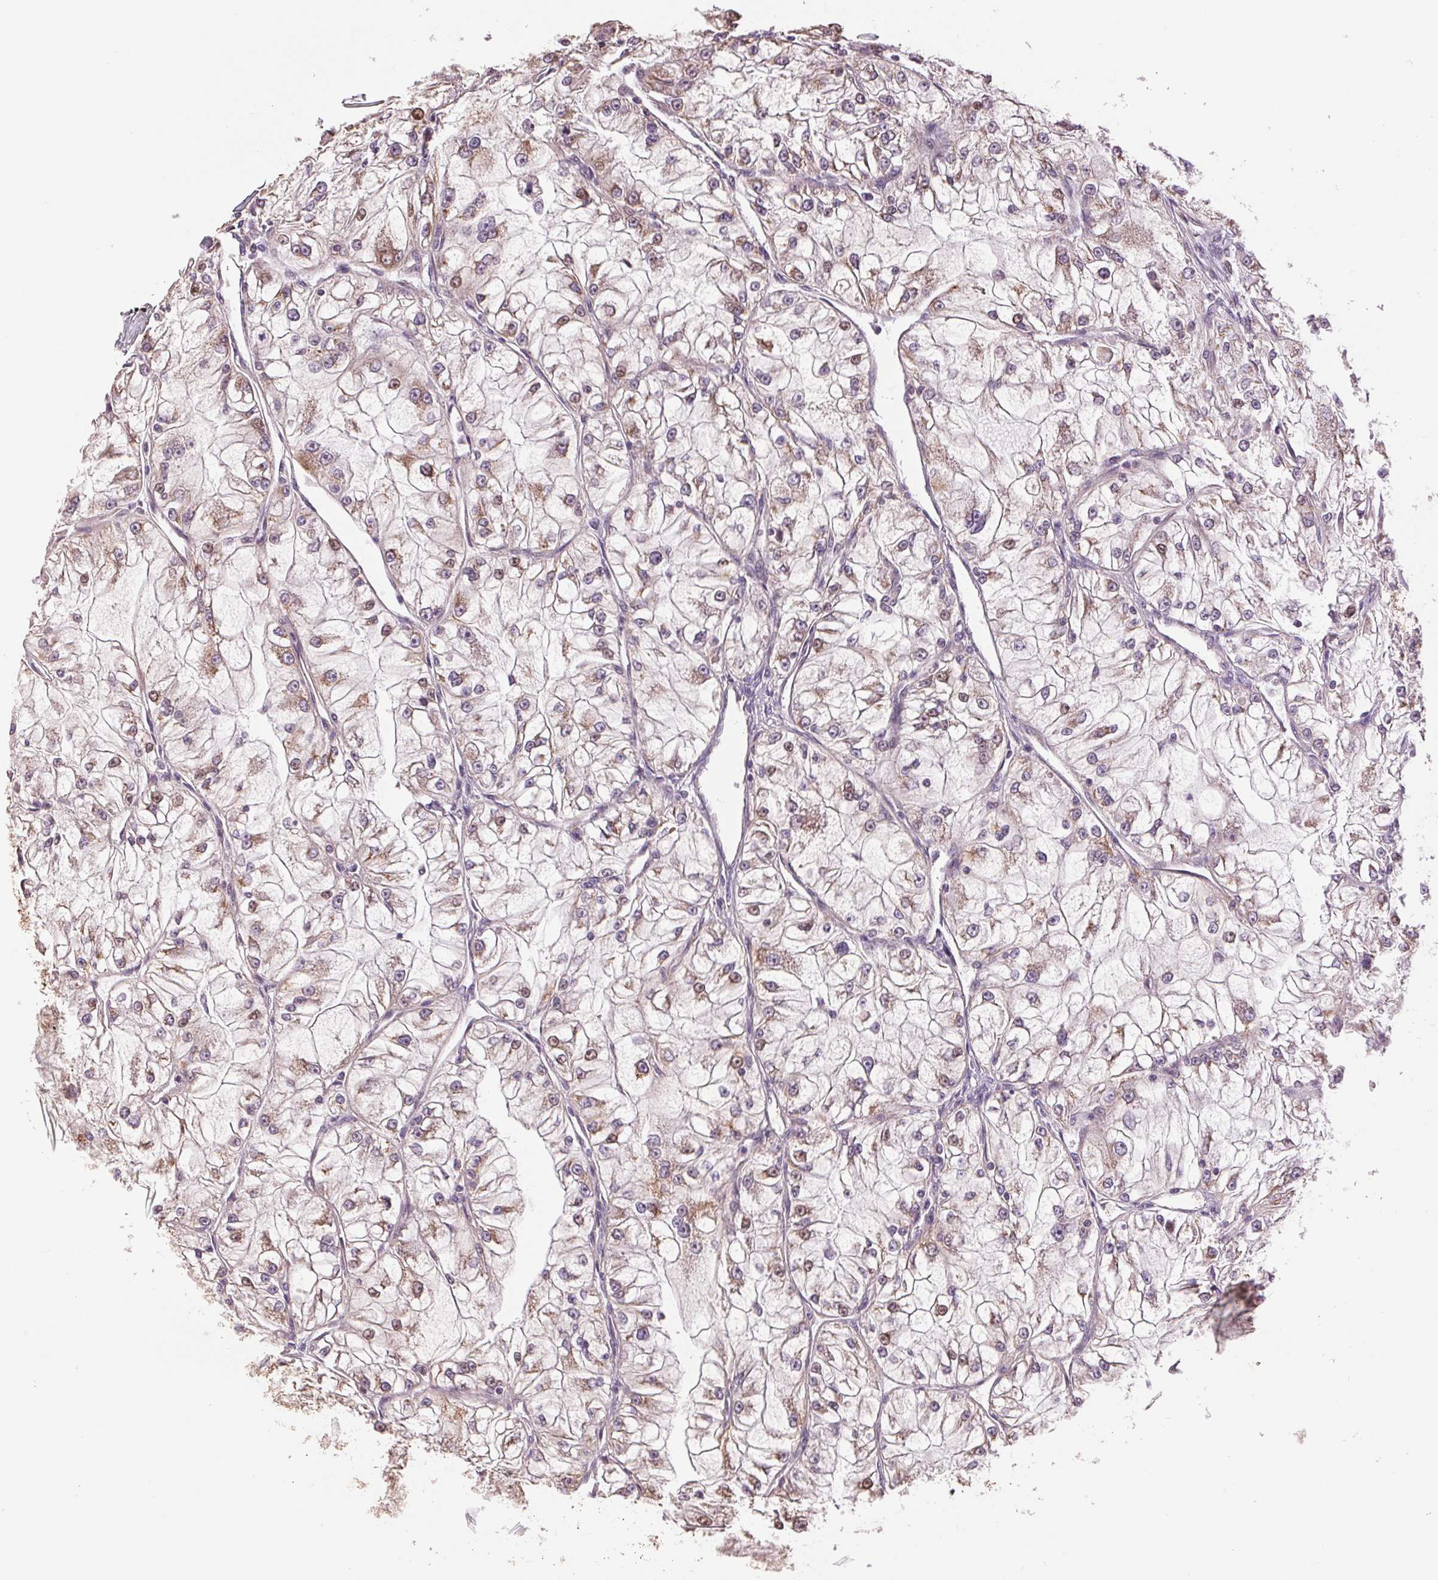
{"staining": {"intensity": "weak", "quantity": "25%-75%", "location": "cytoplasmic/membranous"}, "tissue": "renal cancer", "cell_type": "Tumor cells", "image_type": "cancer", "snomed": [{"axis": "morphology", "description": "Adenocarcinoma, NOS"}, {"axis": "topography", "description": "Kidney"}], "caption": "Protein expression analysis of human renal cancer (adenocarcinoma) reveals weak cytoplasmic/membranous staining in about 25%-75% of tumor cells.", "gene": "DGUOK", "patient": {"sex": "female", "age": 72}}